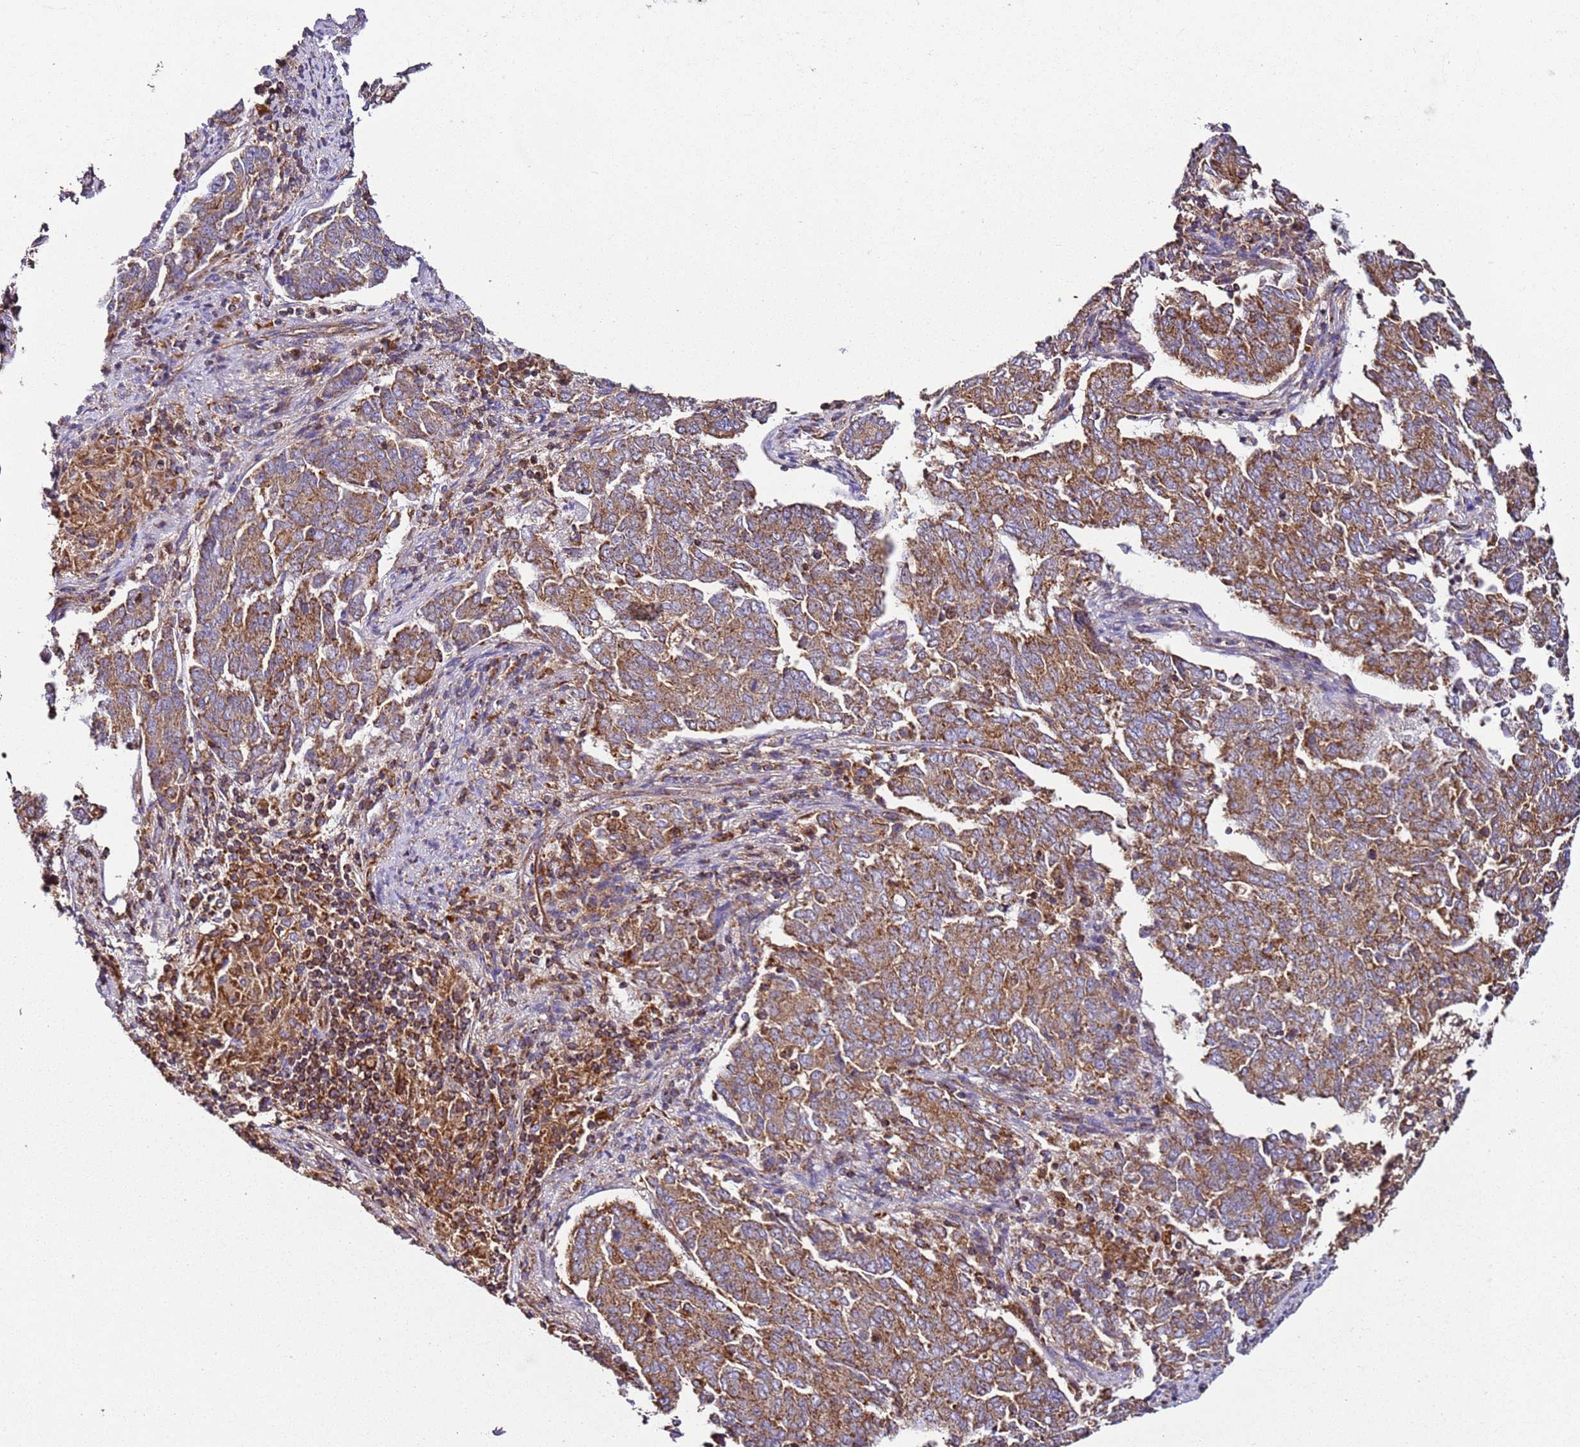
{"staining": {"intensity": "moderate", "quantity": ">75%", "location": "cytoplasmic/membranous"}, "tissue": "endometrial cancer", "cell_type": "Tumor cells", "image_type": "cancer", "snomed": [{"axis": "morphology", "description": "Adenocarcinoma, NOS"}, {"axis": "topography", "description": "Endometrium"}], "caption": "The micrograph shows immunohistochemical staining of adenocarcinoma (endometrial). There is moderate cytoplasmic/membranous positivity is seen in approximately >75% of tumor cells. The staining was performed using DAB (3,3'-diaminobenzidine) to visualize the protein expression in brown, while the nuclei were stained in blue with hematoxylin (Magnification: 20x).", "gene": "RMND5A", "patient": {"sex": "female", "age": 80}}